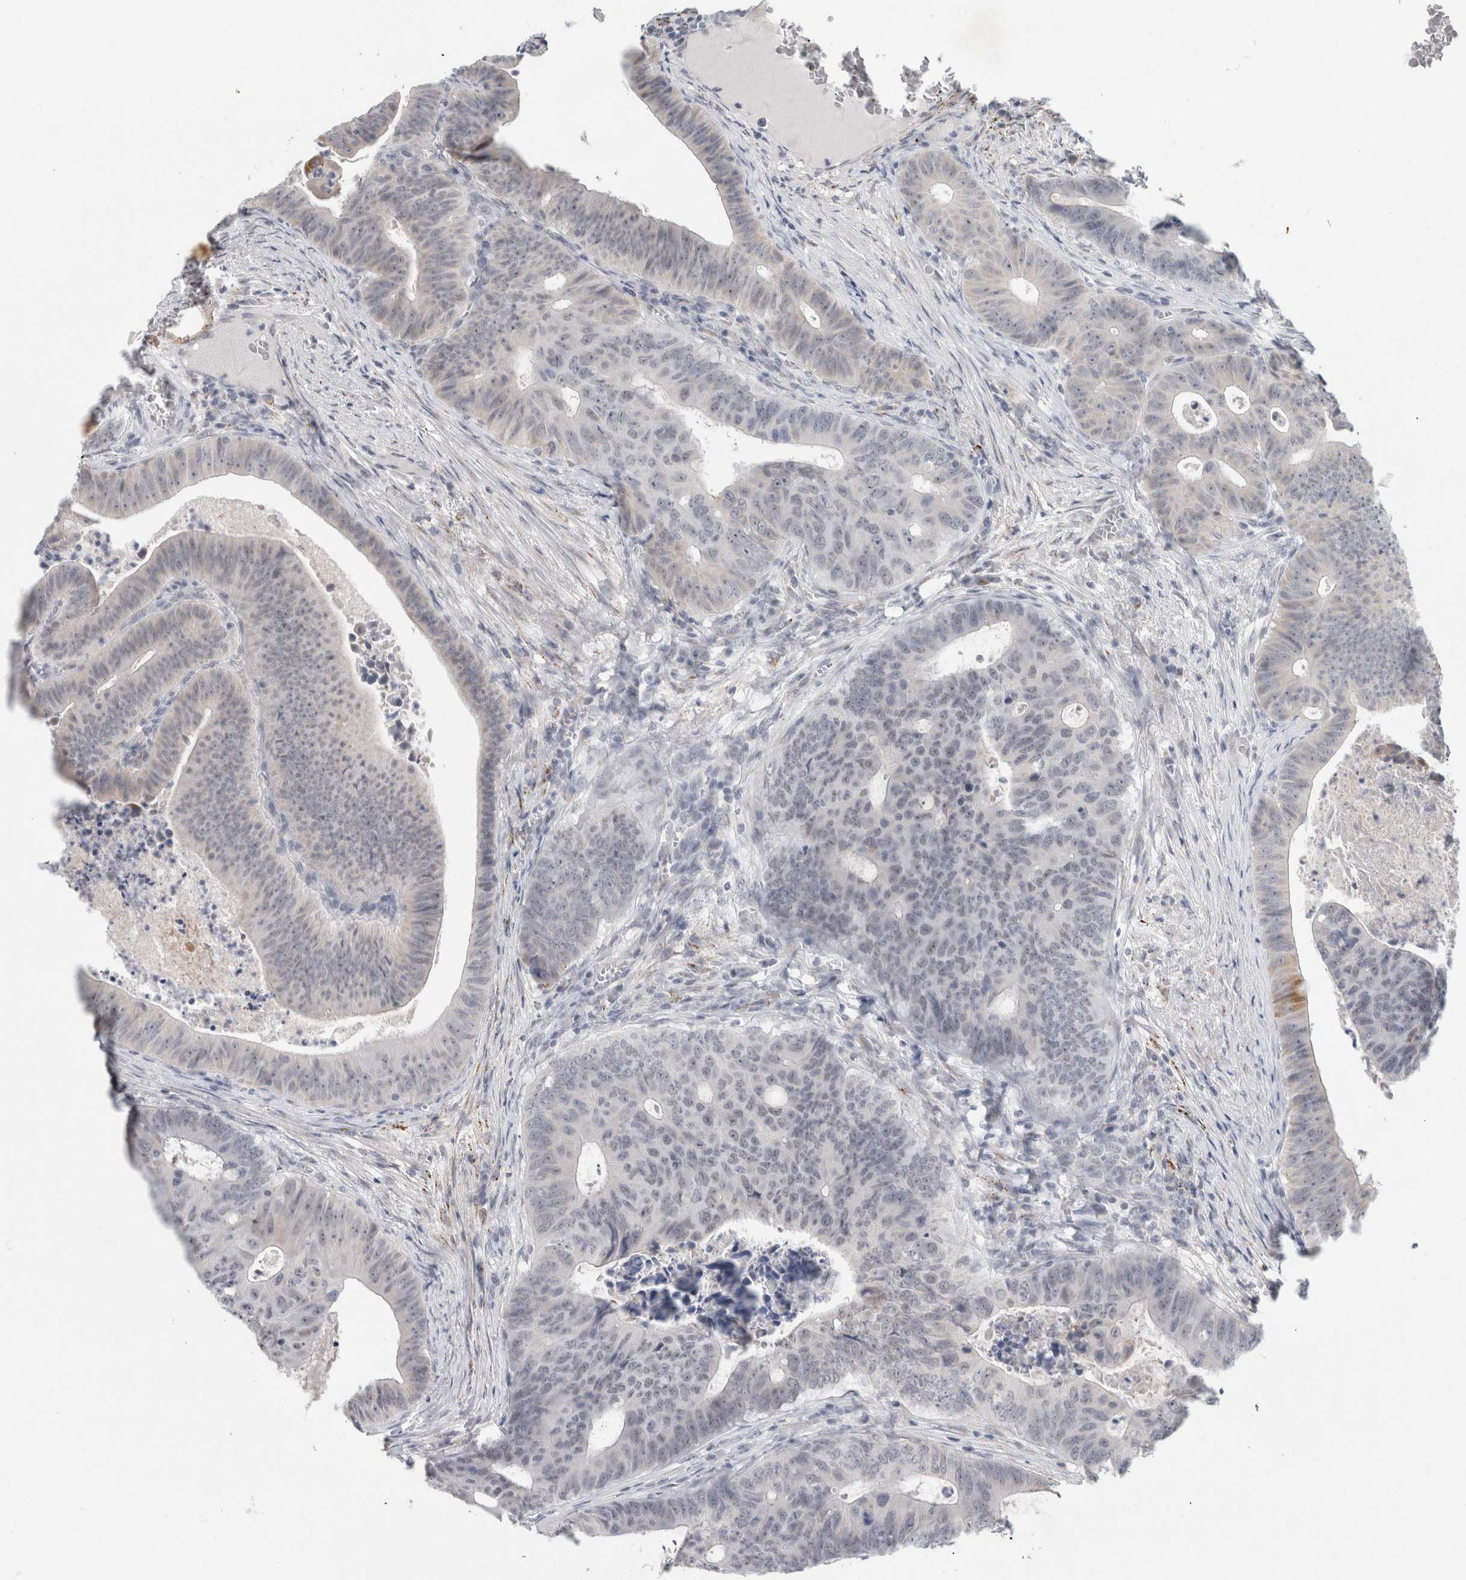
{"staining": {"intensity": "negative", "quantity": "none", "location": "none"}, "tissue": "colorectal cancer", "cell_type": "Tumor cells", "image_type": "cancer", "snomed": [{"axis": "morphology", "description": "Adenocarcinoma, NOS"}, {"axis": "topography", "description": "Colon"}], "caption": "Human colorectal cancer stained for a protein using immunohistochemistry (IHC) demonstrates no positivity in tumor cells.", "gene": "NIPA1", "patient": {"sex": "male", "age": 87}}